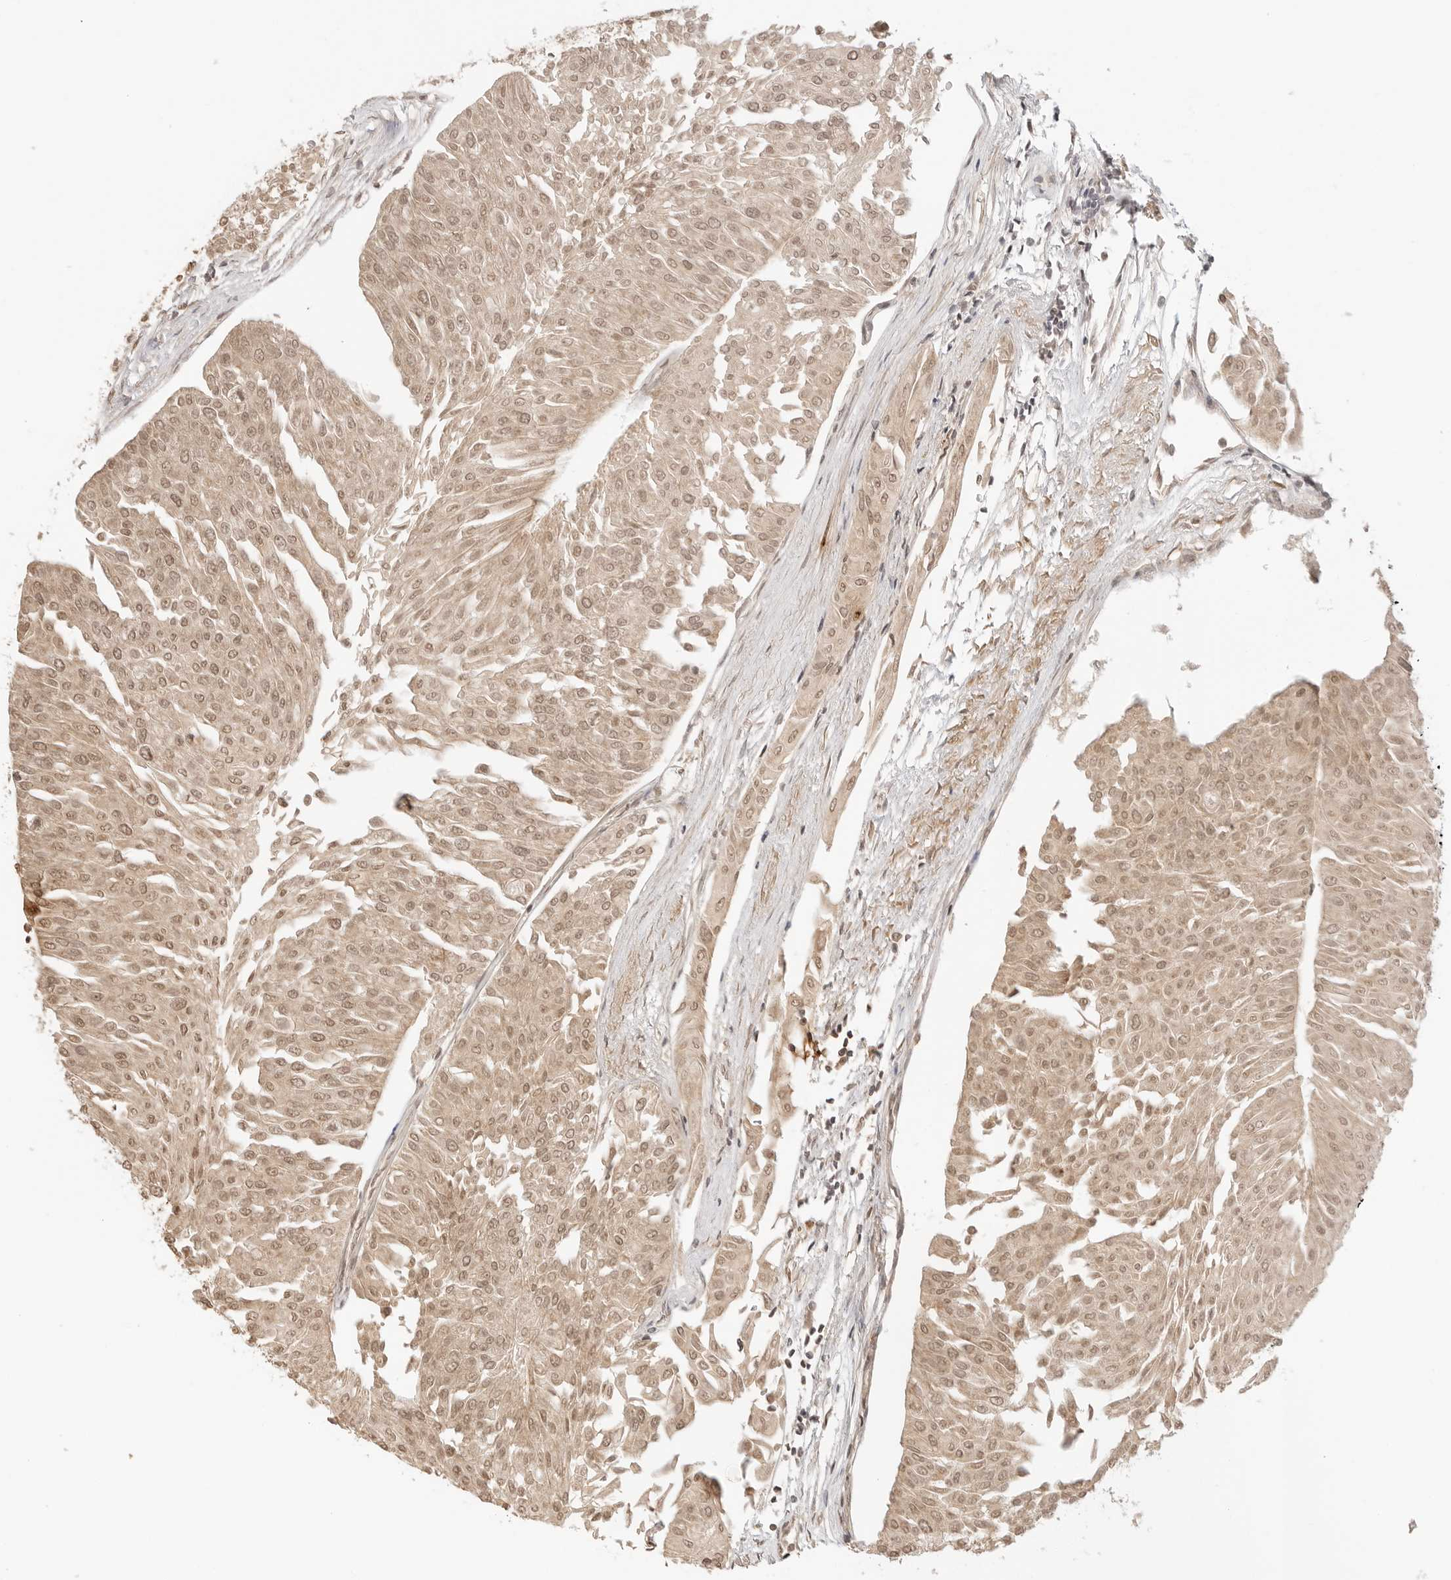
{"staining": {"intensity": "moderate", "quantity": ">75%", "location": "cytoplasmic/membranous,nuclear"}, "tissue": "urothelial cancer", "cell_type": "Tumor cells", "image_type": "cancer", "snomed": [{"axis": "morphology", "description": "Urothelial carcinoma, Low grade"}, {"axis": "topography", "description": "Urinary bladder"}], "caption": "IHC histopathology image of neoplastic tissue: urothelial carcinoma (low-grade) stained using IHC displays medium levels of moderate protein expression localized specifically in the cytoplasmic/membranous and nuclear of tumor cells, appearing as a cytoplasmic/membranous and nuclear brown color.", "gene": "GPR34", "patient": {"sex": "male", "age": 67}}